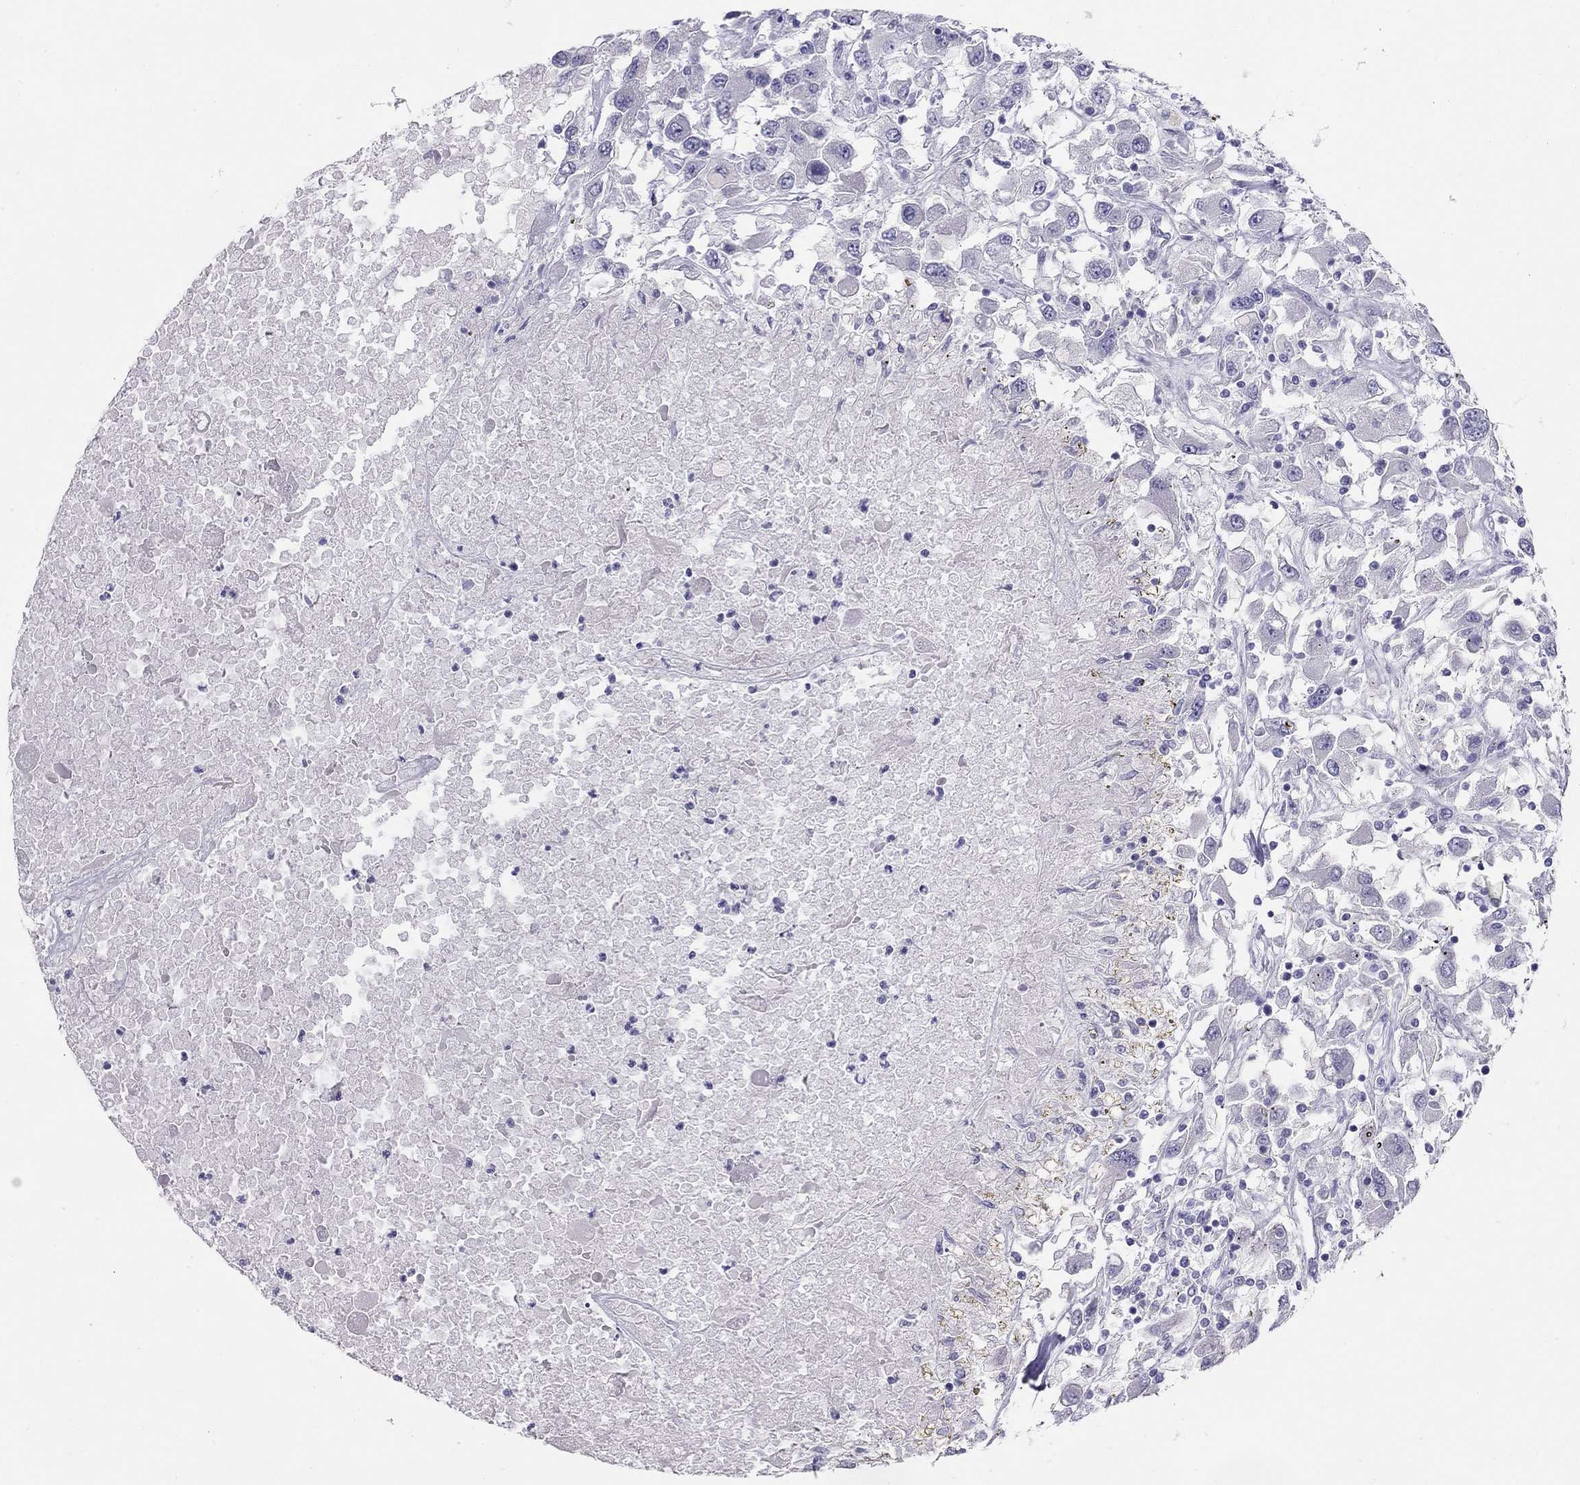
{"staining": {"intensity": "negative", "quantity": "none", "location": "none"}, "tissue": "renal cancer", "cell_type": "Tumor cells", "image_type": "cancer", "snomed": [{"axis": "morphology", "description": "Adenocarcinoma, NOS"}, {"axis": "topography", "description": "Kidney"}], "caption": "This is an immunohistochemistry (IHC) histopathology image of human renal cancer. There is no expression in tumor cells.", "gene": "KCNV2", "patient": {"sex": "female", "age": 67}}